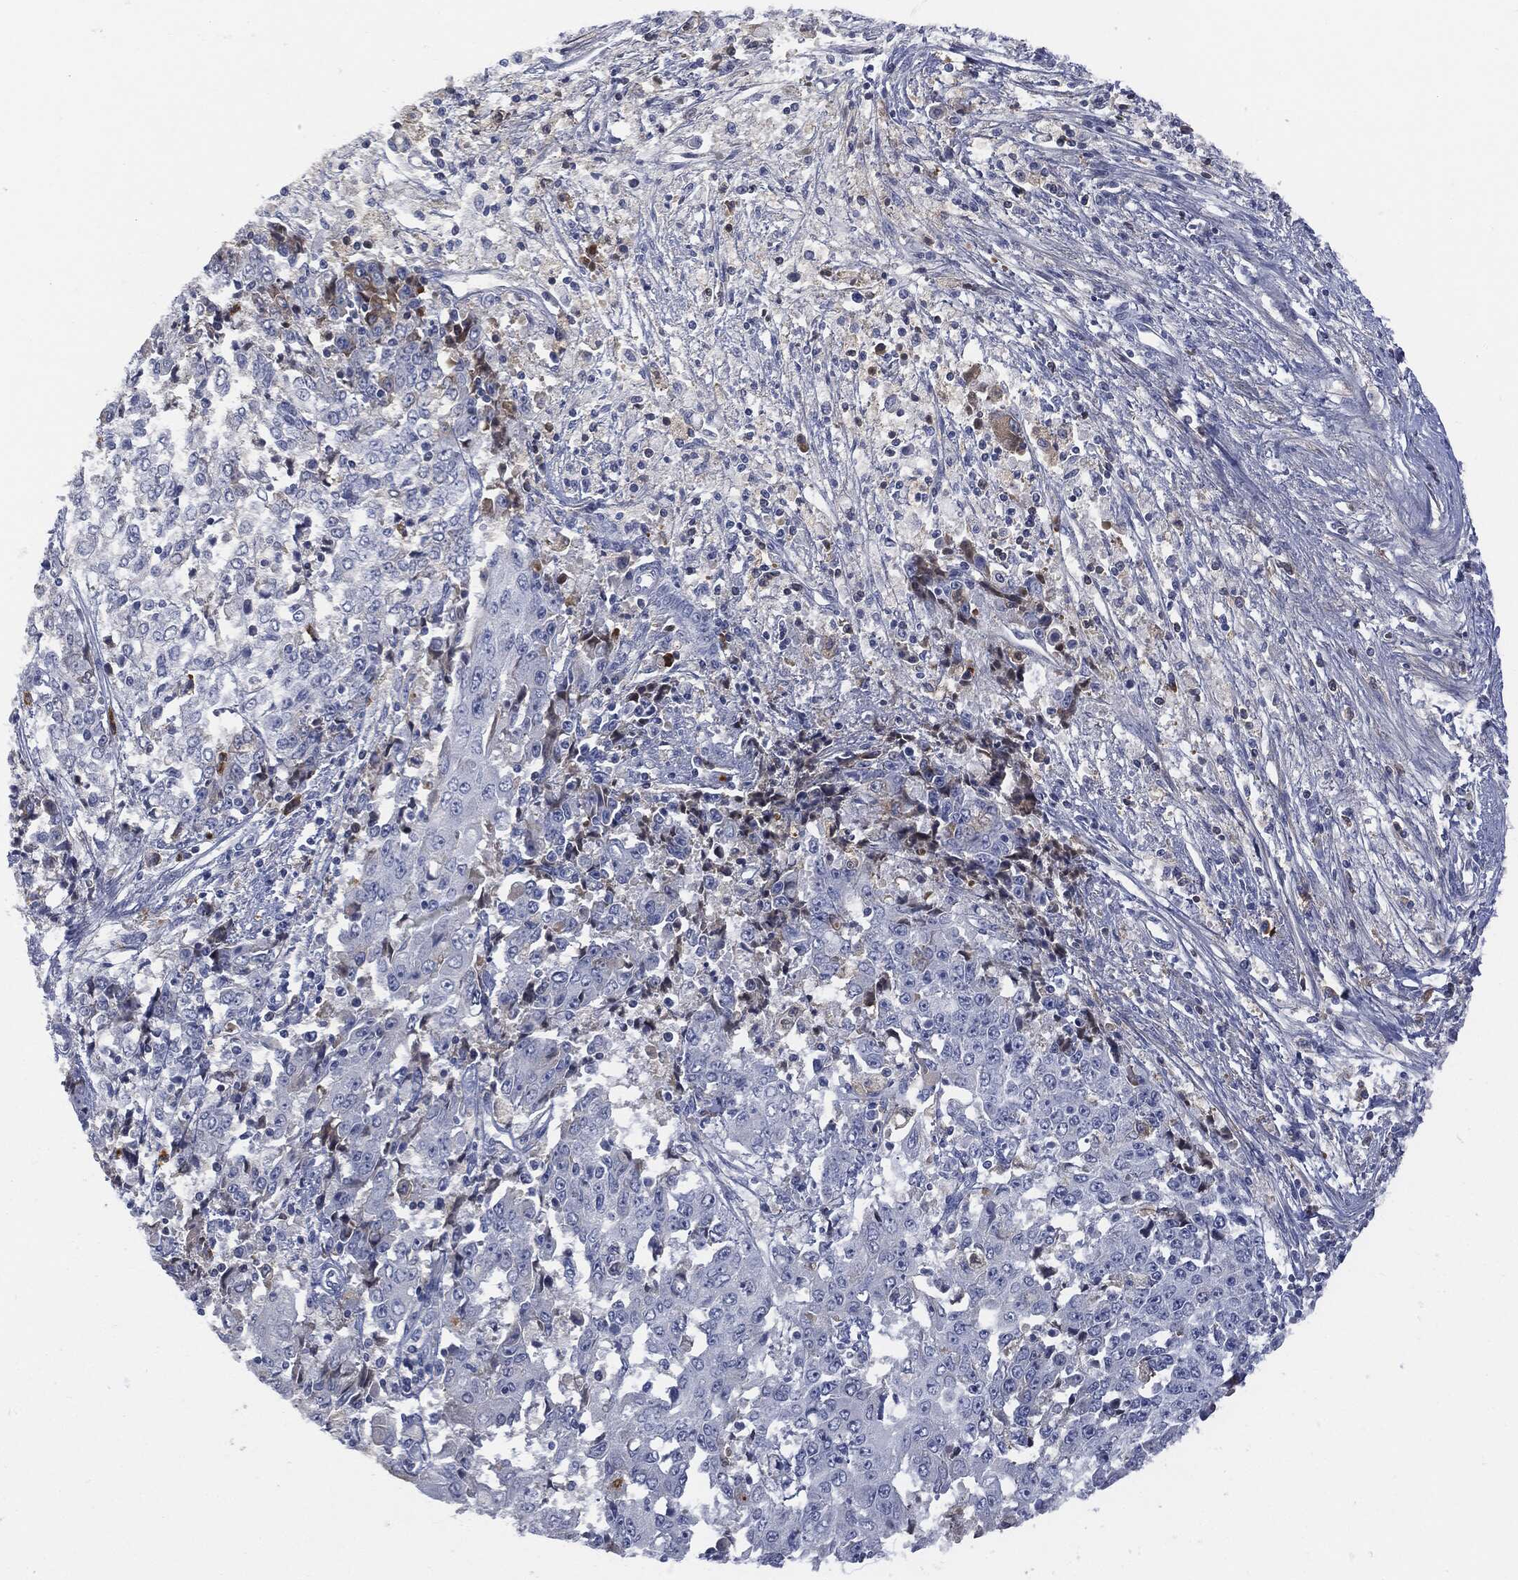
{"staining": {"intensity": "moderate", "quantity": "<25%", "location": "cytoplasmic/membranous"}, "tissue": "ovarian cancer", "cell_type": "Tumor cells", "image_type": "cancer", "snomed": [{"axis": "morphology", "description": "Carcinoma, endometroid"}, {"axis": "topography", "description": "Ovary"}], "caption": "This photomicrograph demonstrates immunohistochemistry (IHC) staining of human ovarian cancer, with low moderate cytoplasmic/membranous positivity in about <25% of tumor cells.", "gene": "BTK", "patient": {"sex": "female", "age": 42}}